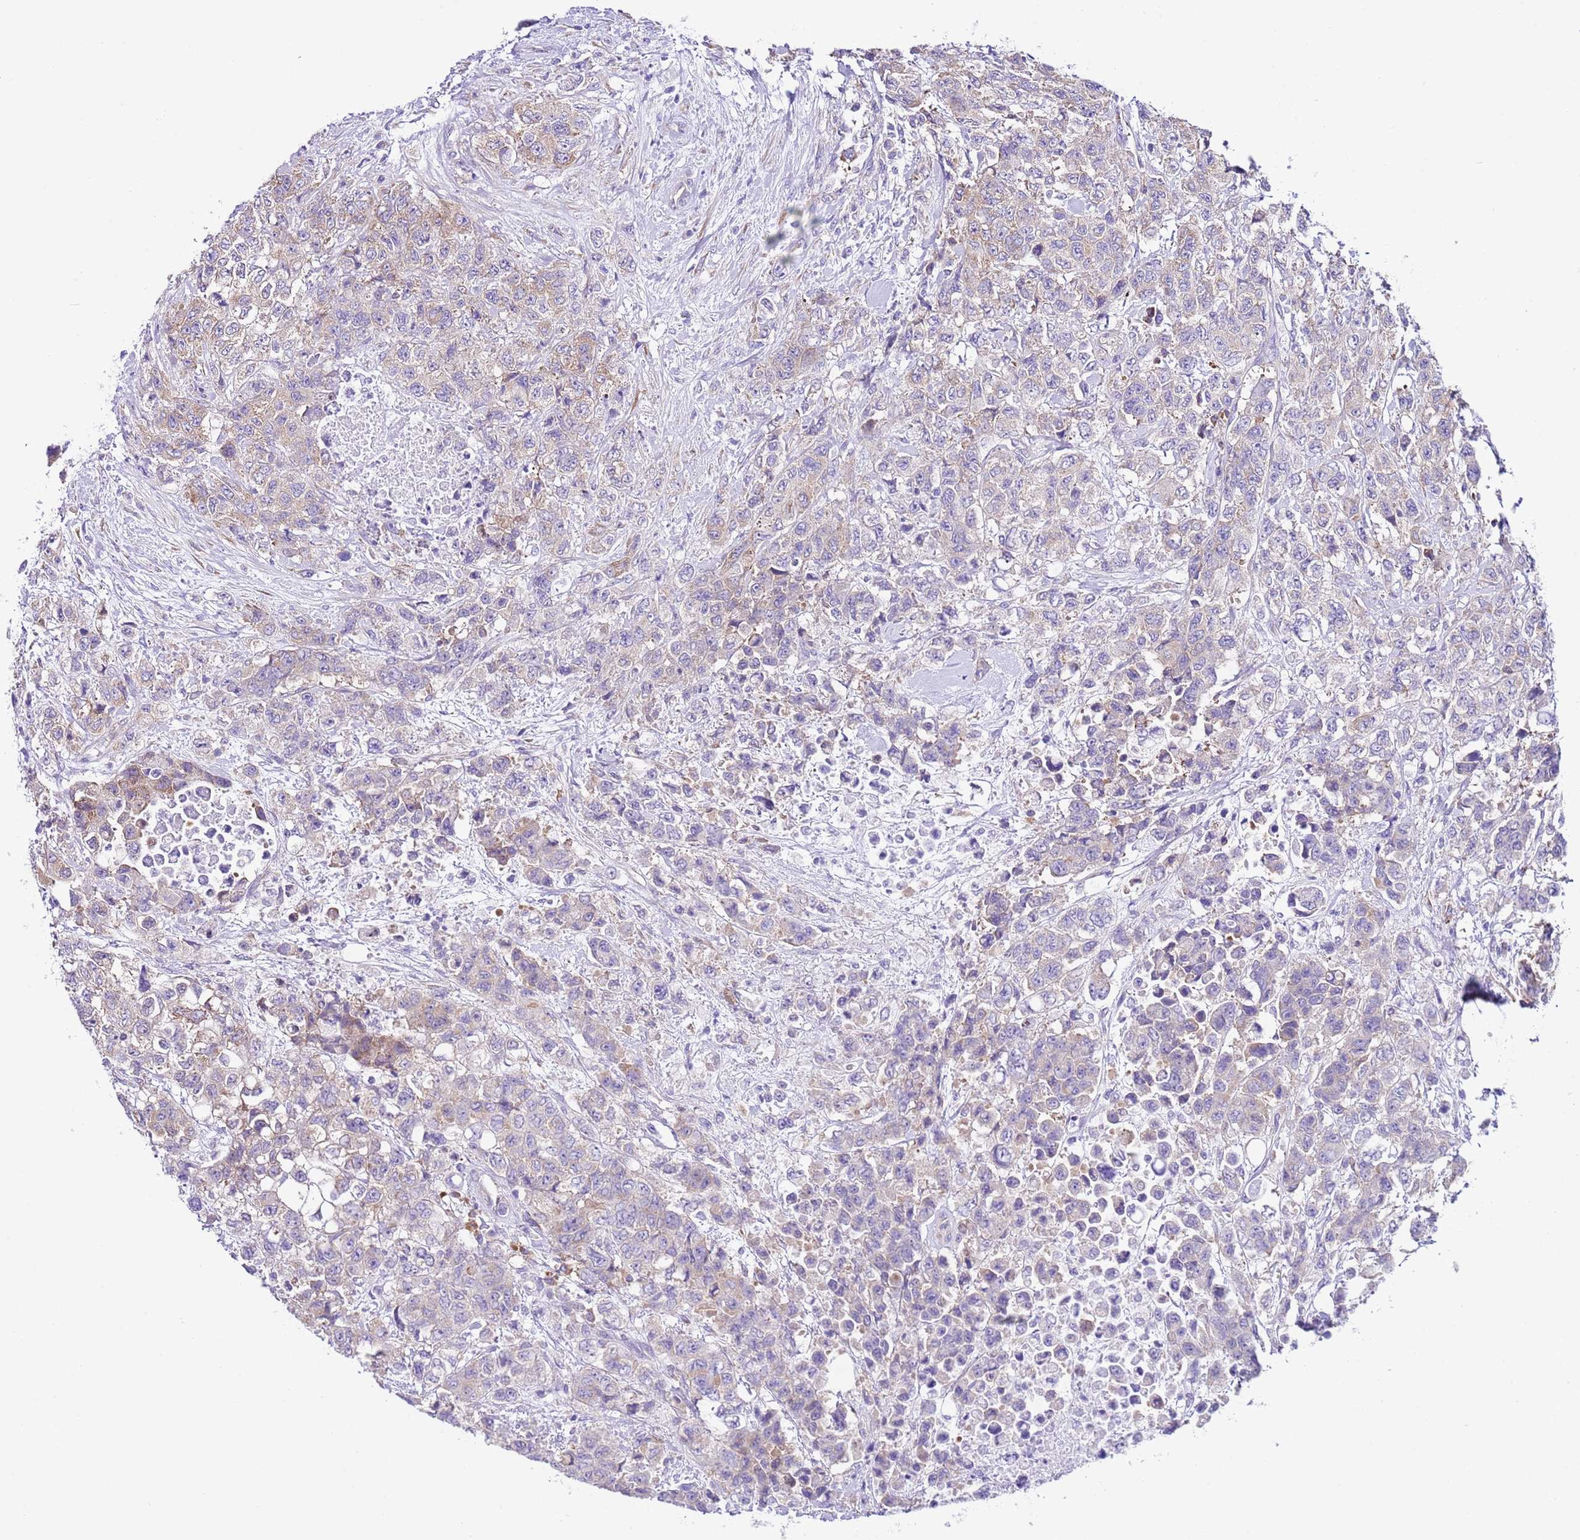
{"staining": {"intensity": "weak", "quantity": "<25%", "location": "cytoplasmic/membranous"}, "tissue": "urothelial cancer", "cell_type": "Tumor cells", "image_type": "cancer", "snomed": [{"axis": "morphology", "description": "Urothelial carcinoma, High grade"}, {"axis": "topography", "description": "Urinary bladder"}], "caption": "The micrograph displays no staining of tumor cells in high-grade urothelial carcinoma. (IHC, brightfield microscopy, high magnification).", "gene": "RPS10", "patient": {"sex": "female", "age": 78}}